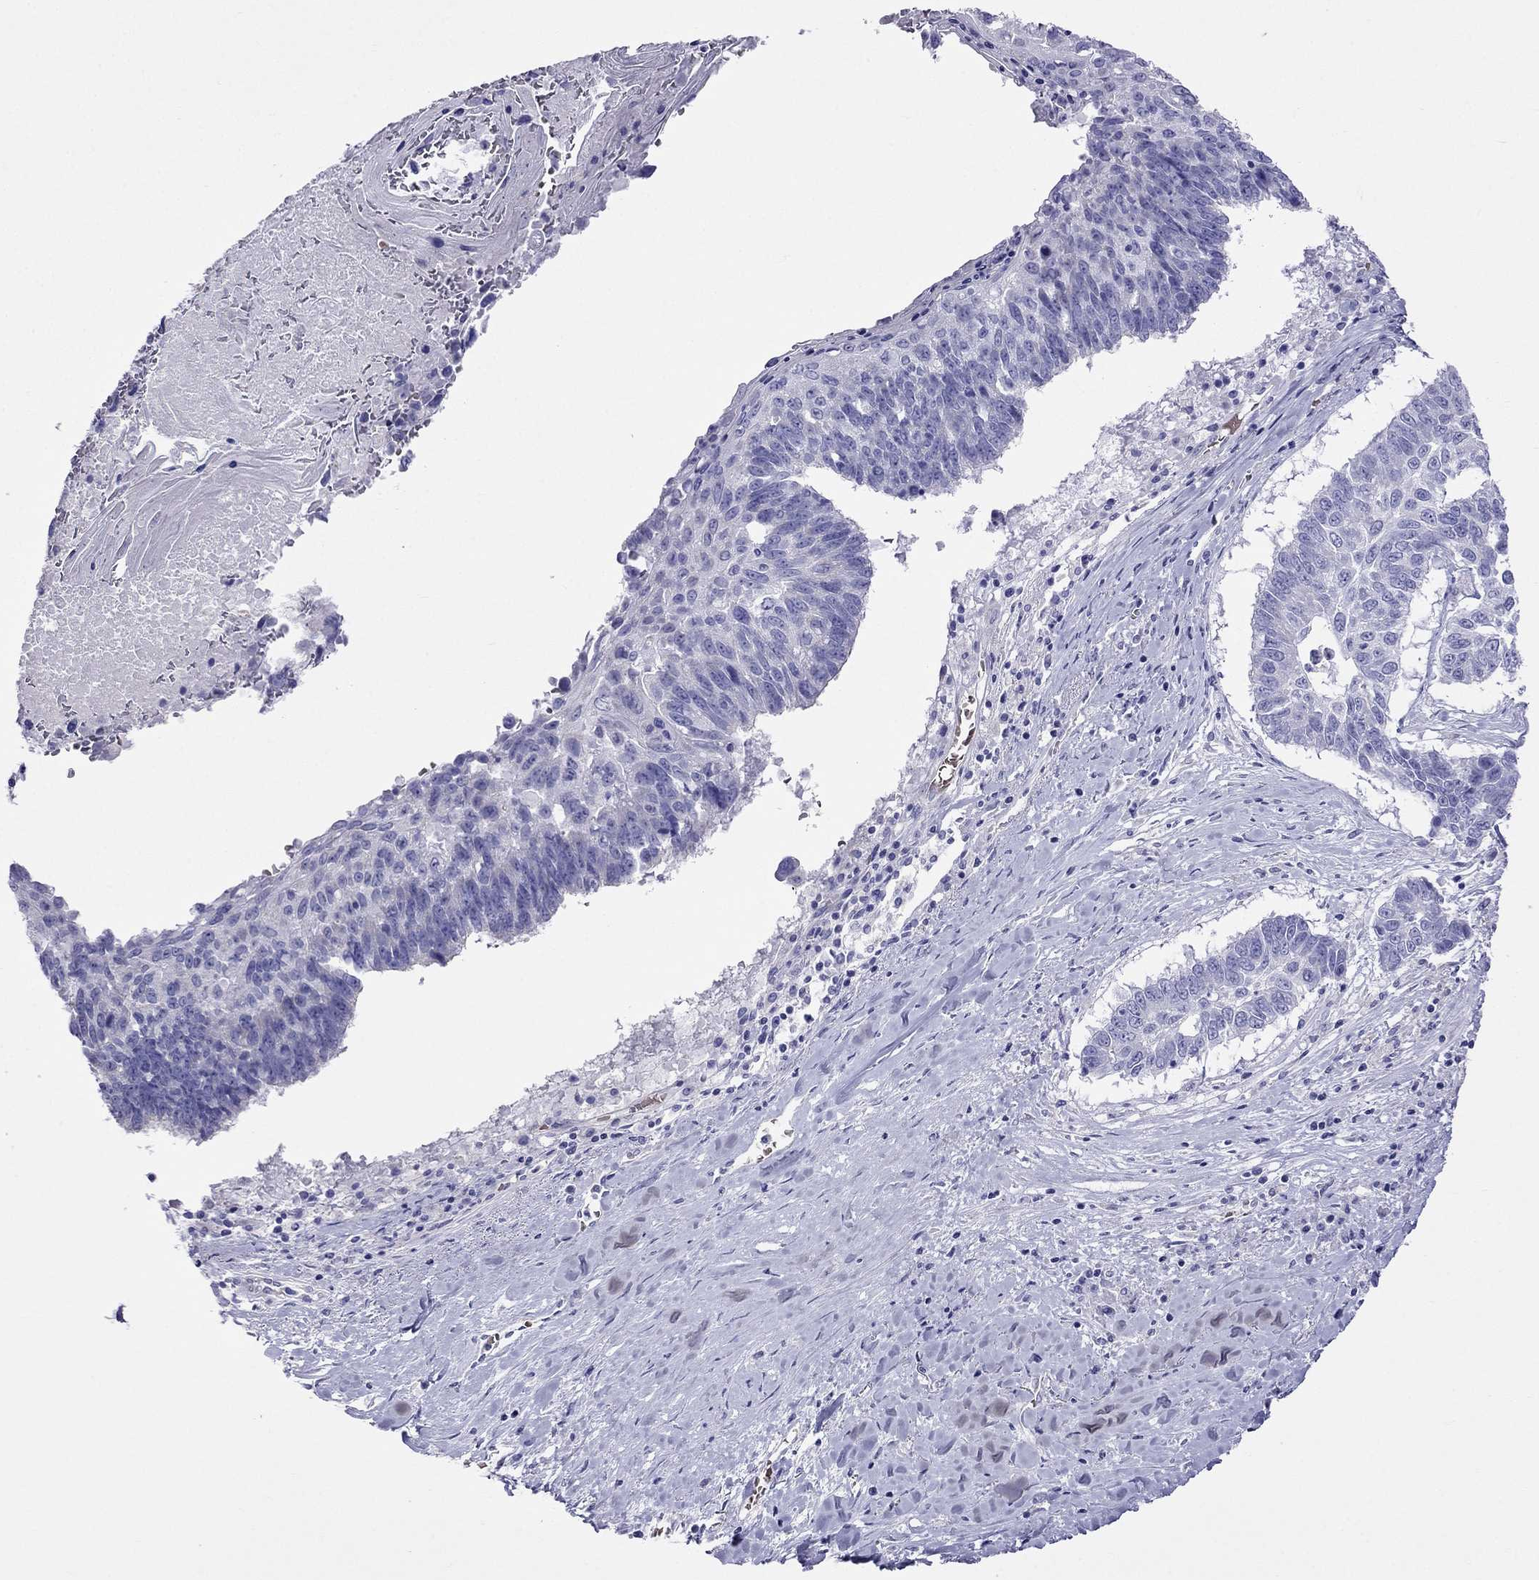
{"staining": {"intensity": "negative", "quantity": "none", "location": "none"}, "tissue": "lung cancer", "cell_type": "Tumor cells", "image_type": "cancer", "snomed": [{"axis": "morphology", "description": "Squamous cell carcinoma, NOS"}, {"axis": "topography", "description": "Lung"}], "caption": "Immunohistochemical staining of lung cancer (squamous cell carcinoma) displays no significant expression in tumor cells. Brightfield microscopy of immunohistochemistry stained with DAB (3,3'-diaminobenzidine) (brown) and hematoxylin (blue), captured at high magnification.", "gene": "TDRD1", "patient": {"sex": "male", "age": 73}}